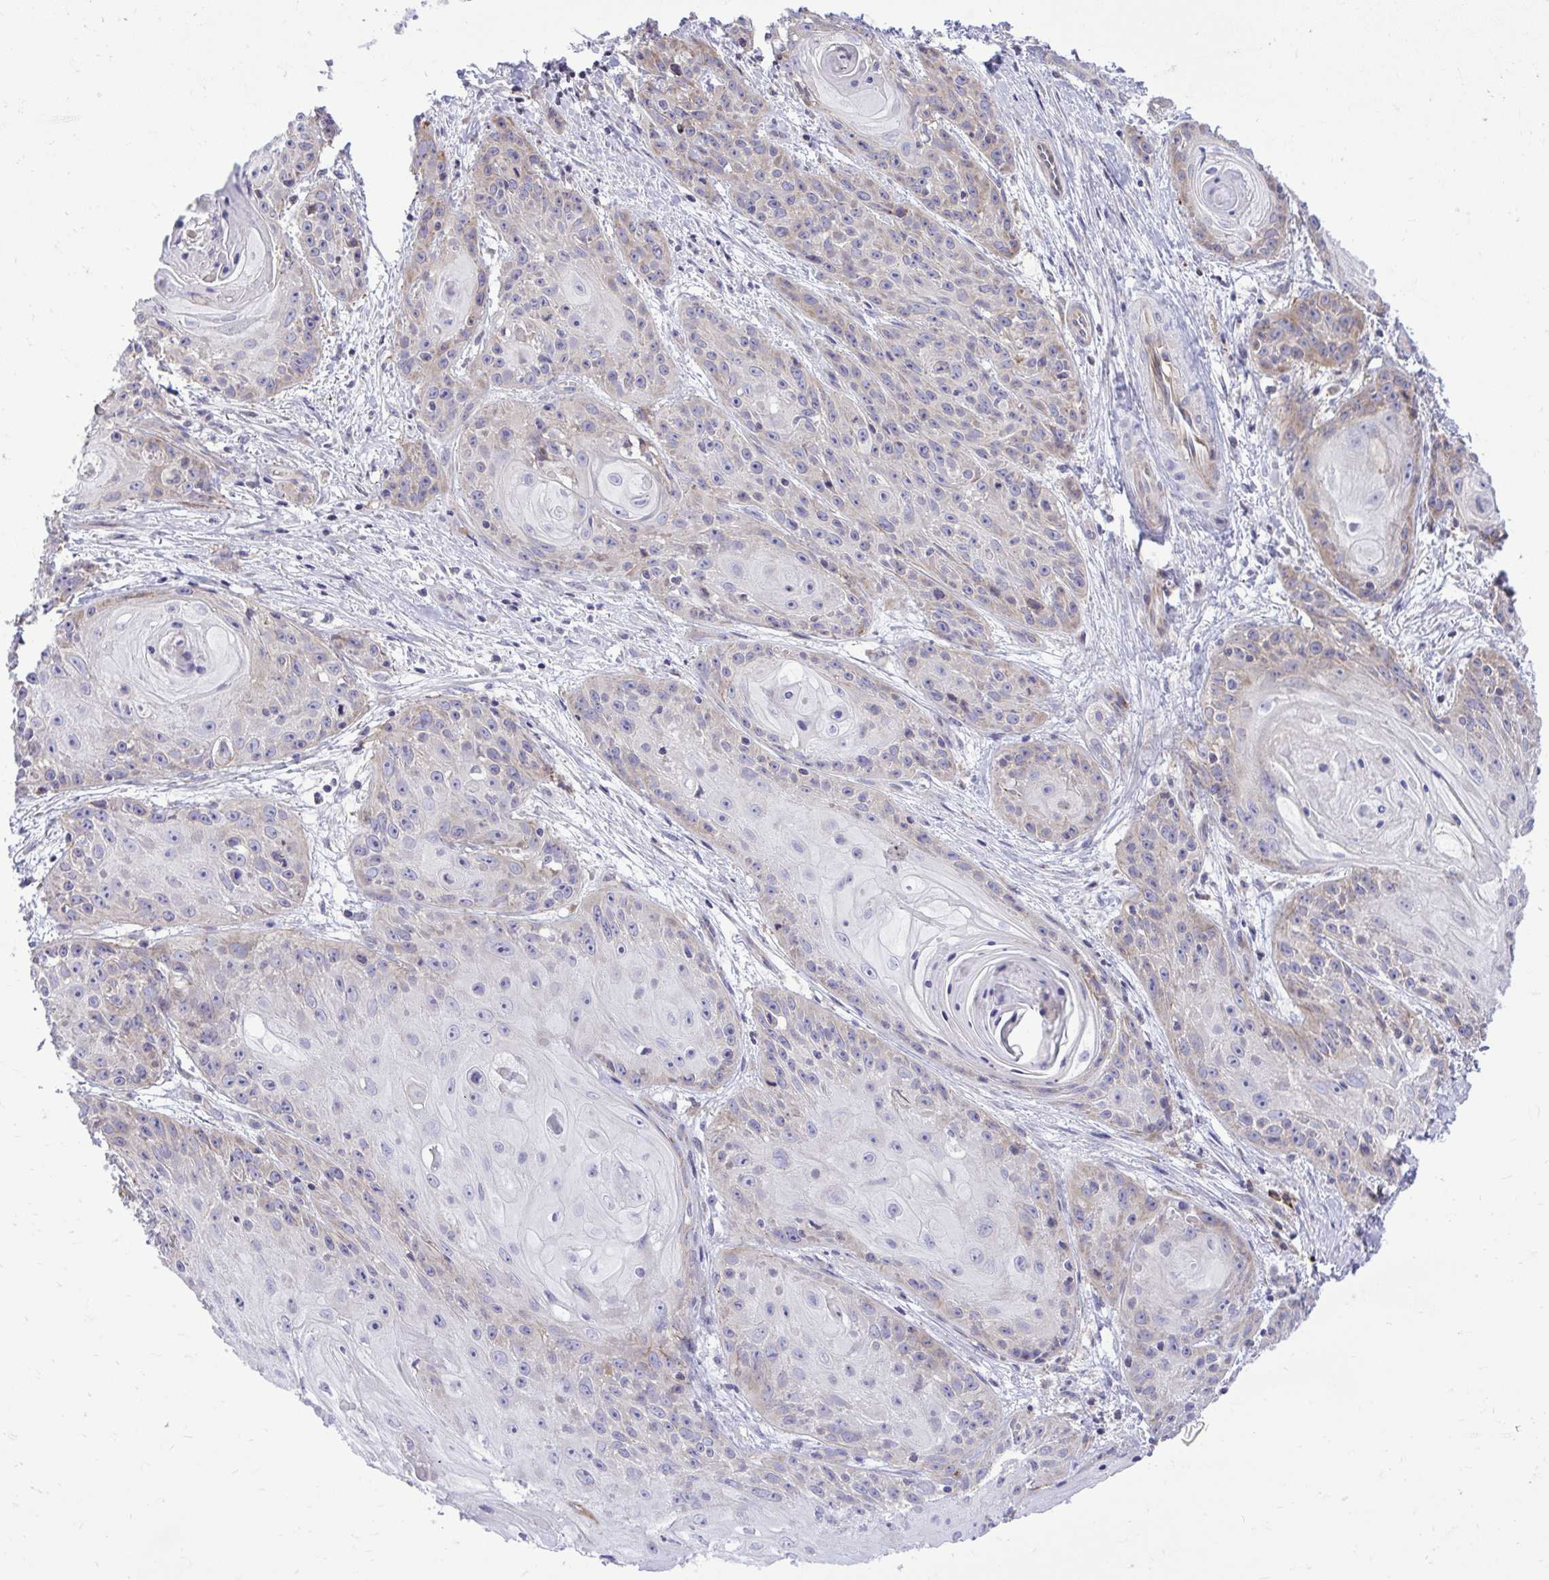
{"staining": {"intensity": "weak", "quantity": "<25%", "location": "cytoplasmic/membranous"}, "tissue": "skin cancer", "cell_type": "Tumor cells", "image_type": "cancer", "snomed": [{"axis": "morphology", "description": "Squamous cell carcinoma, NOS"}, {"axis": "topography", "description": "Skin"}, {"axis": "topography", "description": "Vulva"}], "caption": "A high-resolution histopathology image shows IHC staining of skin cancer (squamous cell carcinoma), which exhibits no significant staining in tumor cells.", "gene": "METTL9", "patient": {"sex": "female", "age": 76}}